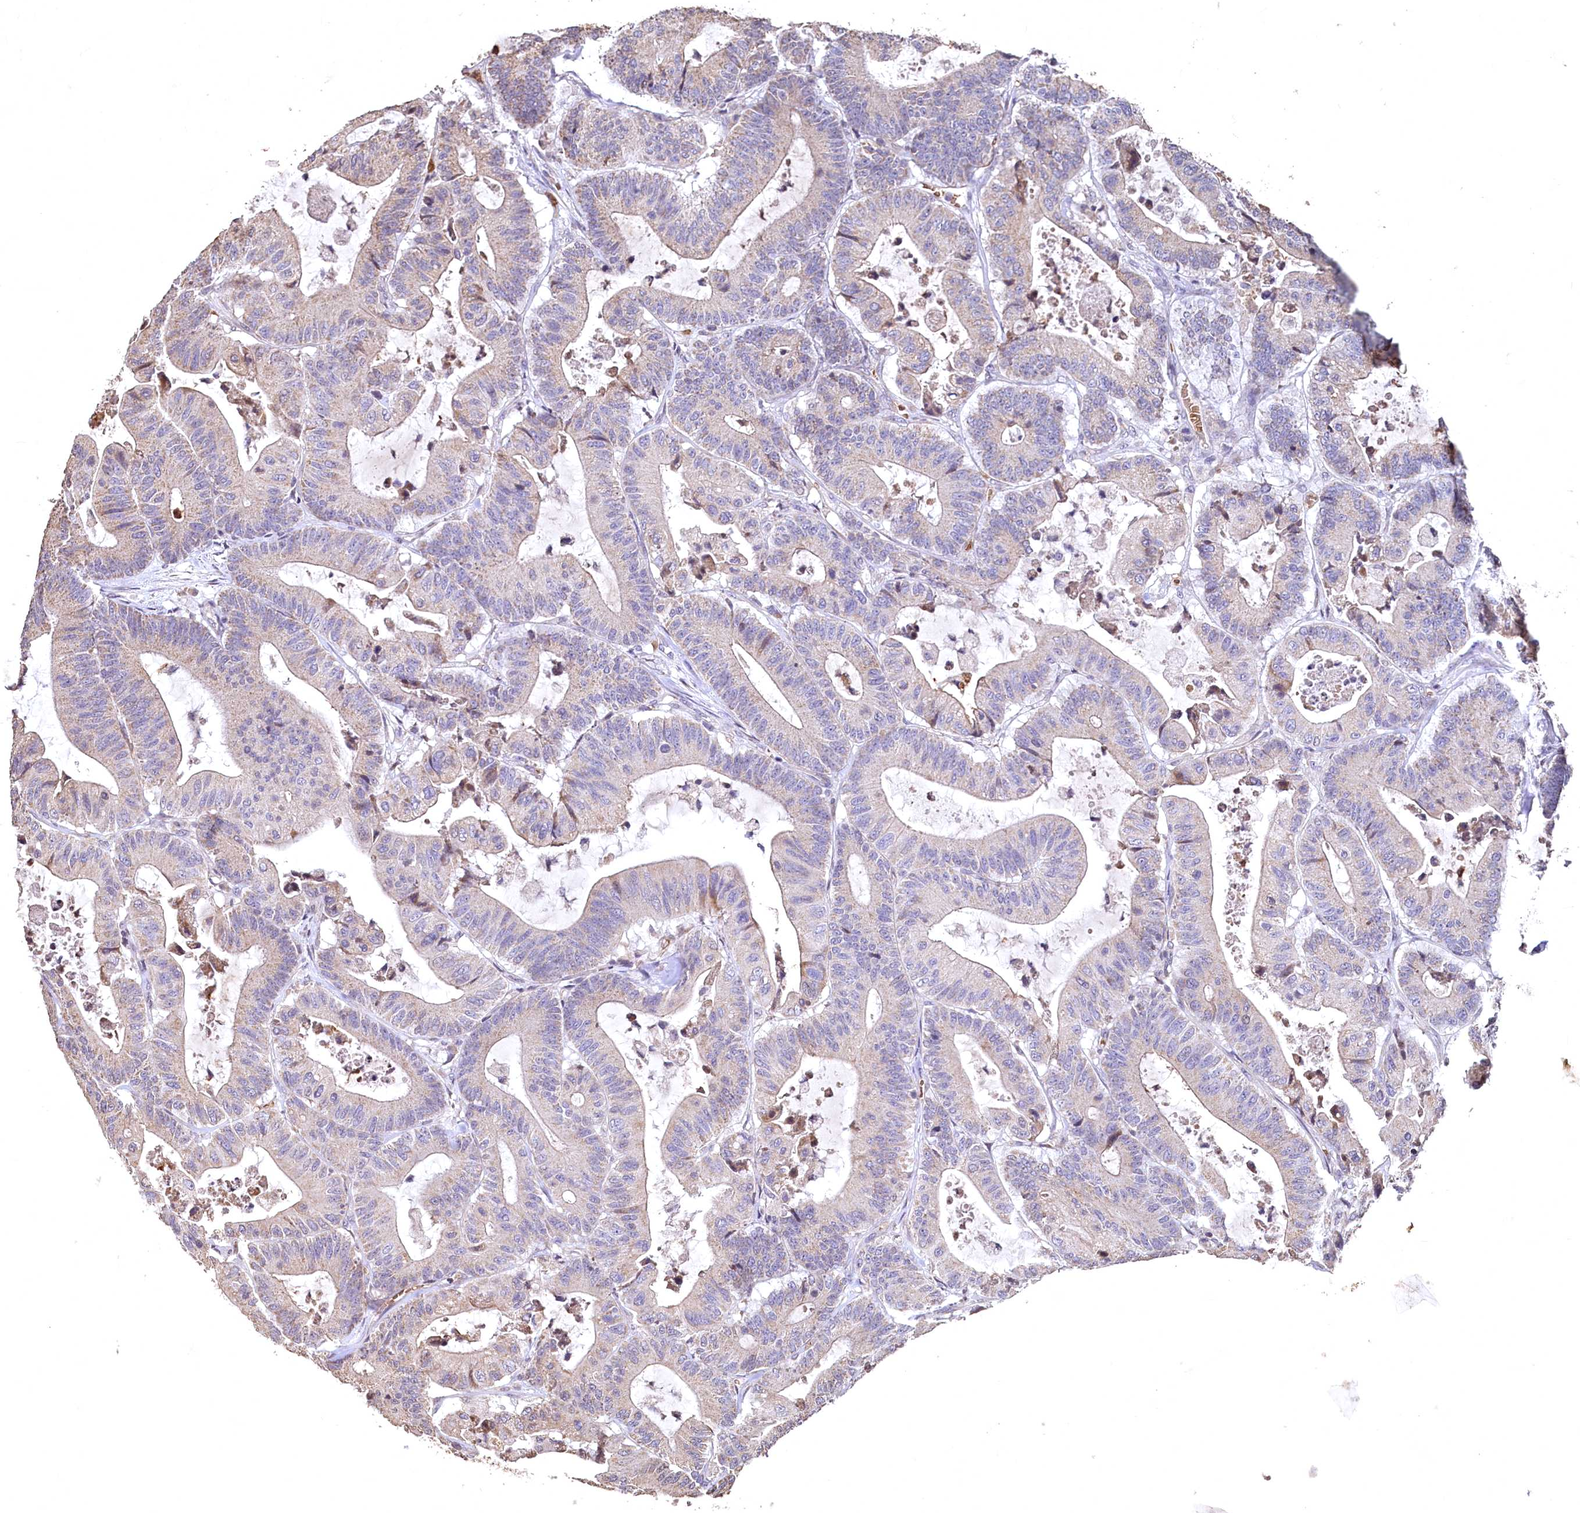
{"staining": {"intensity": "weak", "quantity": "25%-75%", "location": "cytoplasmic/membranous"}, "tissue": "colorectal cancer", "cell_type": "Tumor cells", "image_type": "cancer", "snomed": [{"axis": "morphology", "description": "Adenocarcinoma, NOS"}, {"axis": "topography", "description": "Colon"}], "caption": "Immunohistochemistry histopathology image of neoplastic tissue: adenocarcinoma (colorectal) stained using immunohistochemistry displays low levels of weak protein expression localized specifically in the cytoplasmic/membranous of tumor cells, appearing as a cytoplasmic/membranous brown color.", "gene": "SPTA1", "patient": {"sex": "female", "age": 84}}